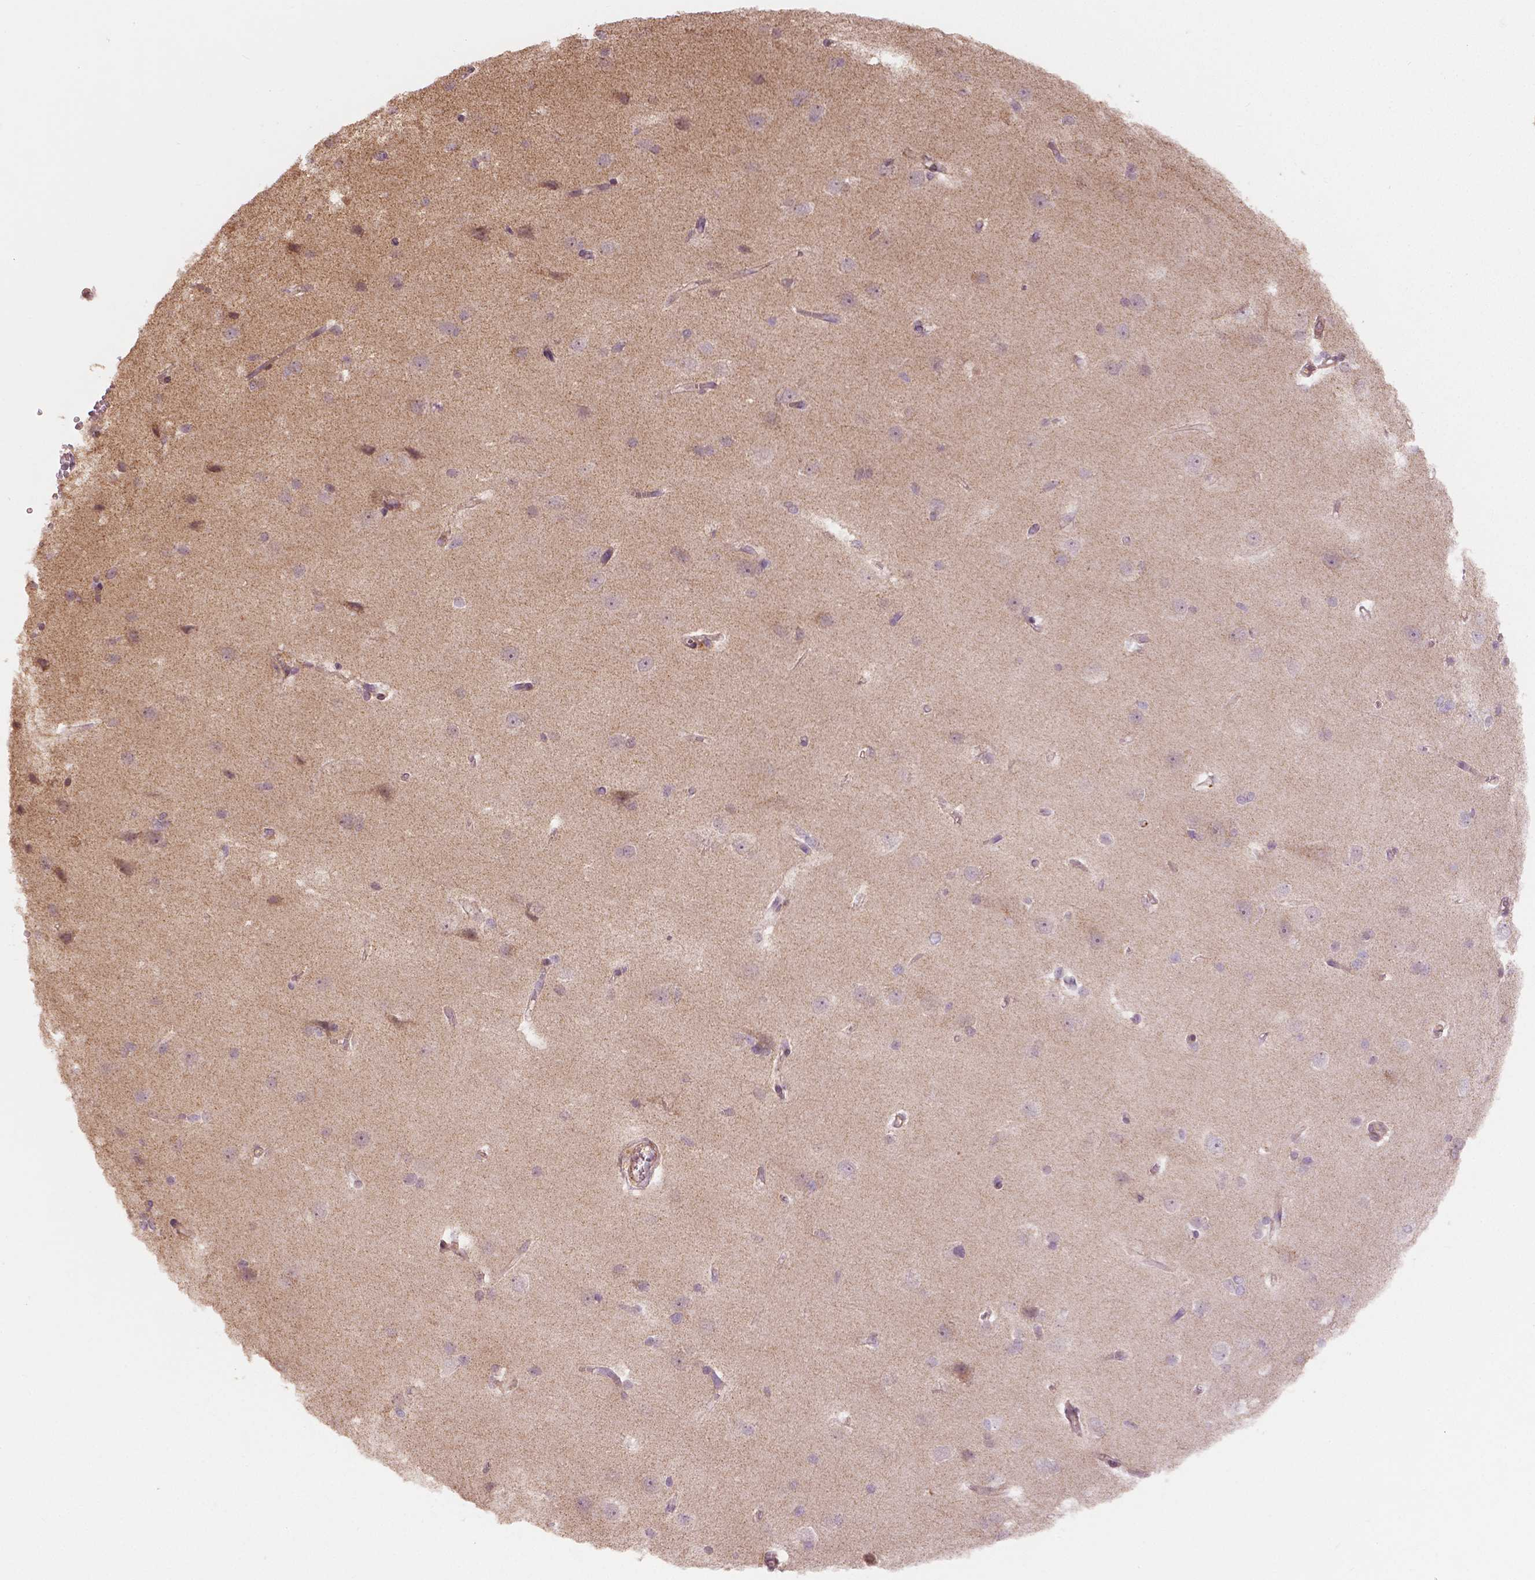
{"staining": {"intensity": "negative", "quantity": "none", "location": "none"}, "tissue": "cerebral cortex", "cell_type": "Endothelial cells", "image_type": "normal", "snomed": [{"axis": "morphology", "description": "Normal tissue, NOS"}, {"axis": "topography", "description": "Cerebral cortex"}], "caption": "Immunohistochemical staining of normal cerebral cortex displays no significant expression in endothelial cells.", "gene": "CLBA1", "patient": {"sex": "male", "age": 37}}